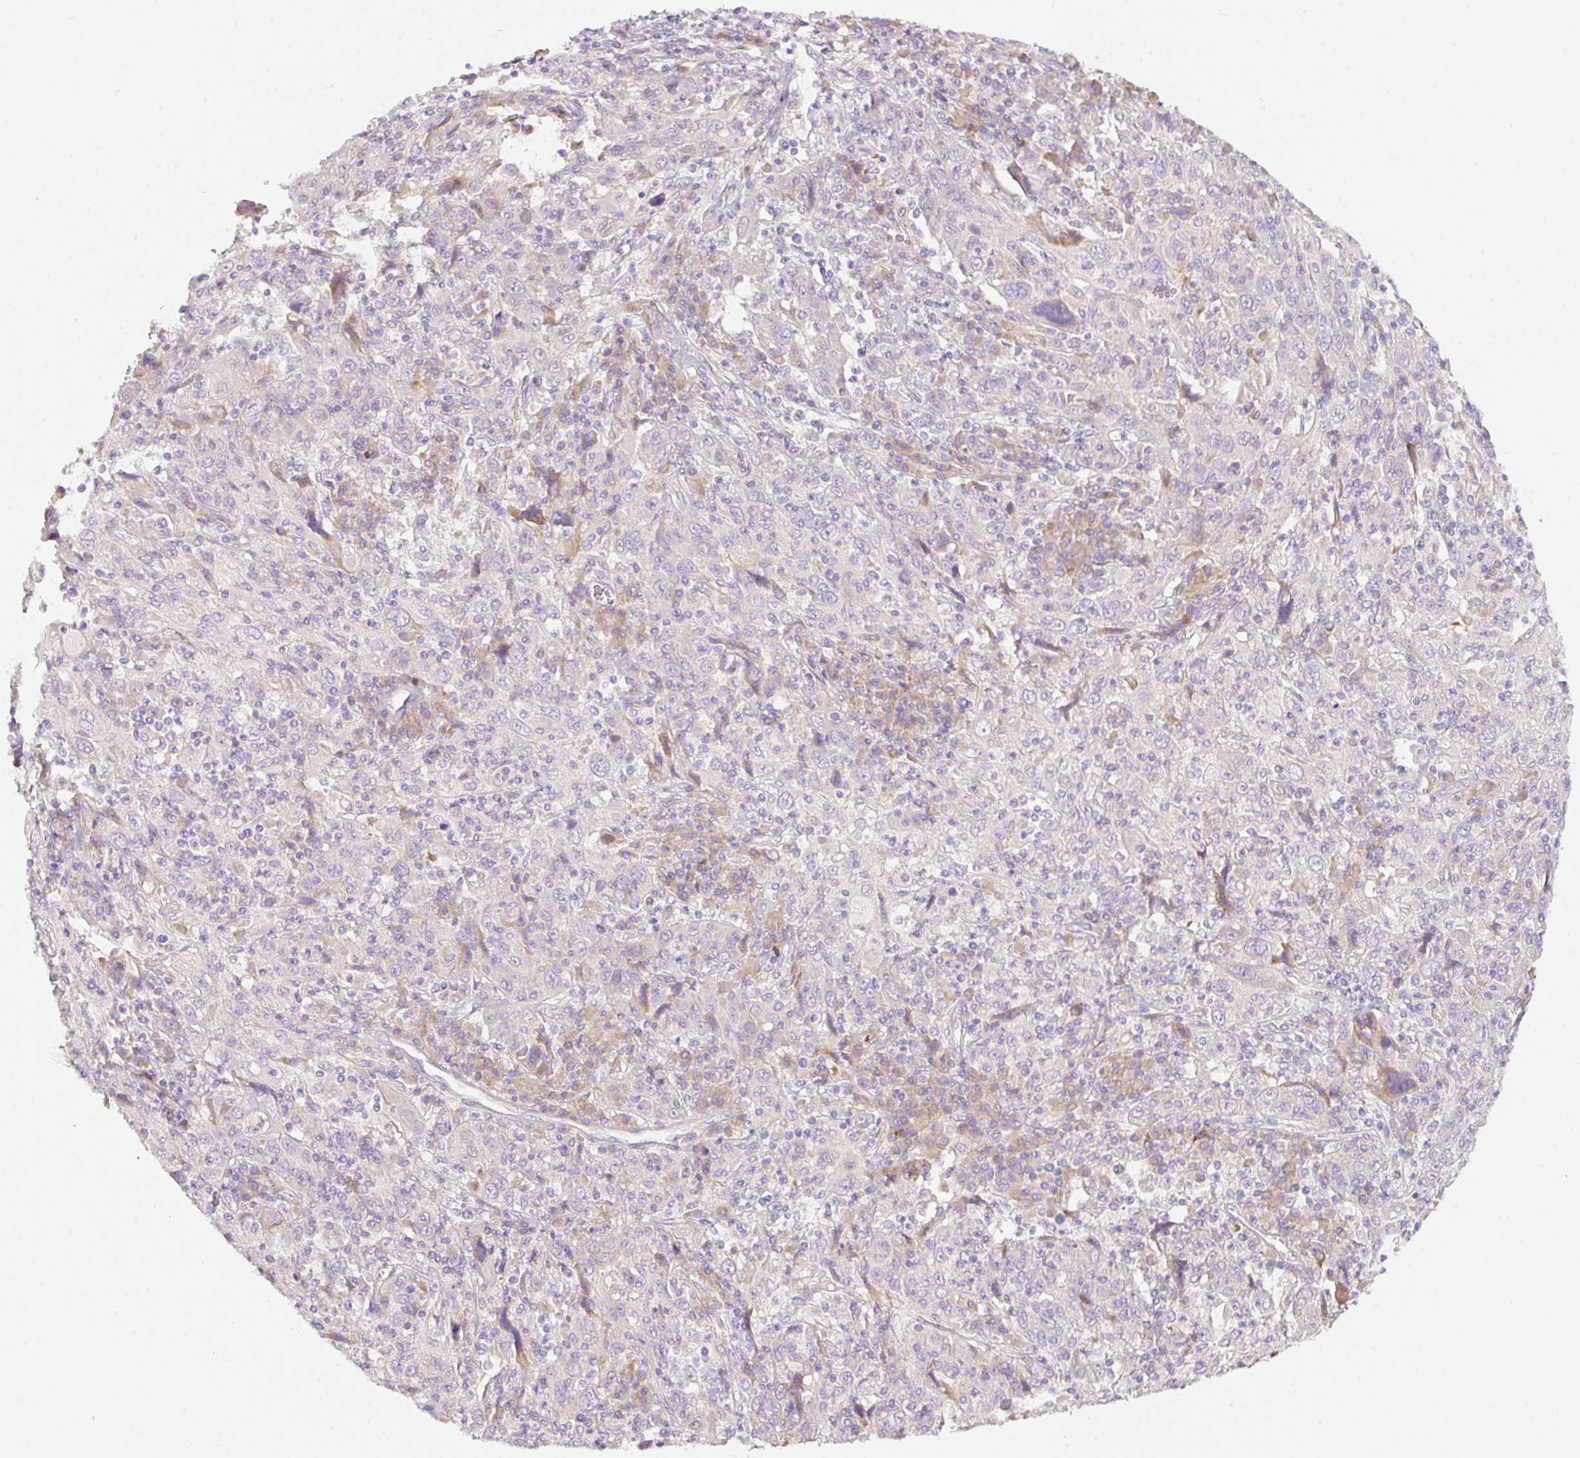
{"staining": {"intensity": "negative", "quantity": "none", "location": "none"}, "tissue": "cervical cancer", "cell_type": "Tumor cells", "image_type": "cancer", "snomed": [{"axis": "morphology", "description": "Squamous cell carcinoma, NOS"}, {"axis": "topography", "description": "Cervix"}], "caption": "This is an immunohistochemistry image of cervical cancer (squamous cell carcinoma). There is no expression in tumor cells.", "gene": "RSPO2", "patient": {"sex": "female", "age": 46}}